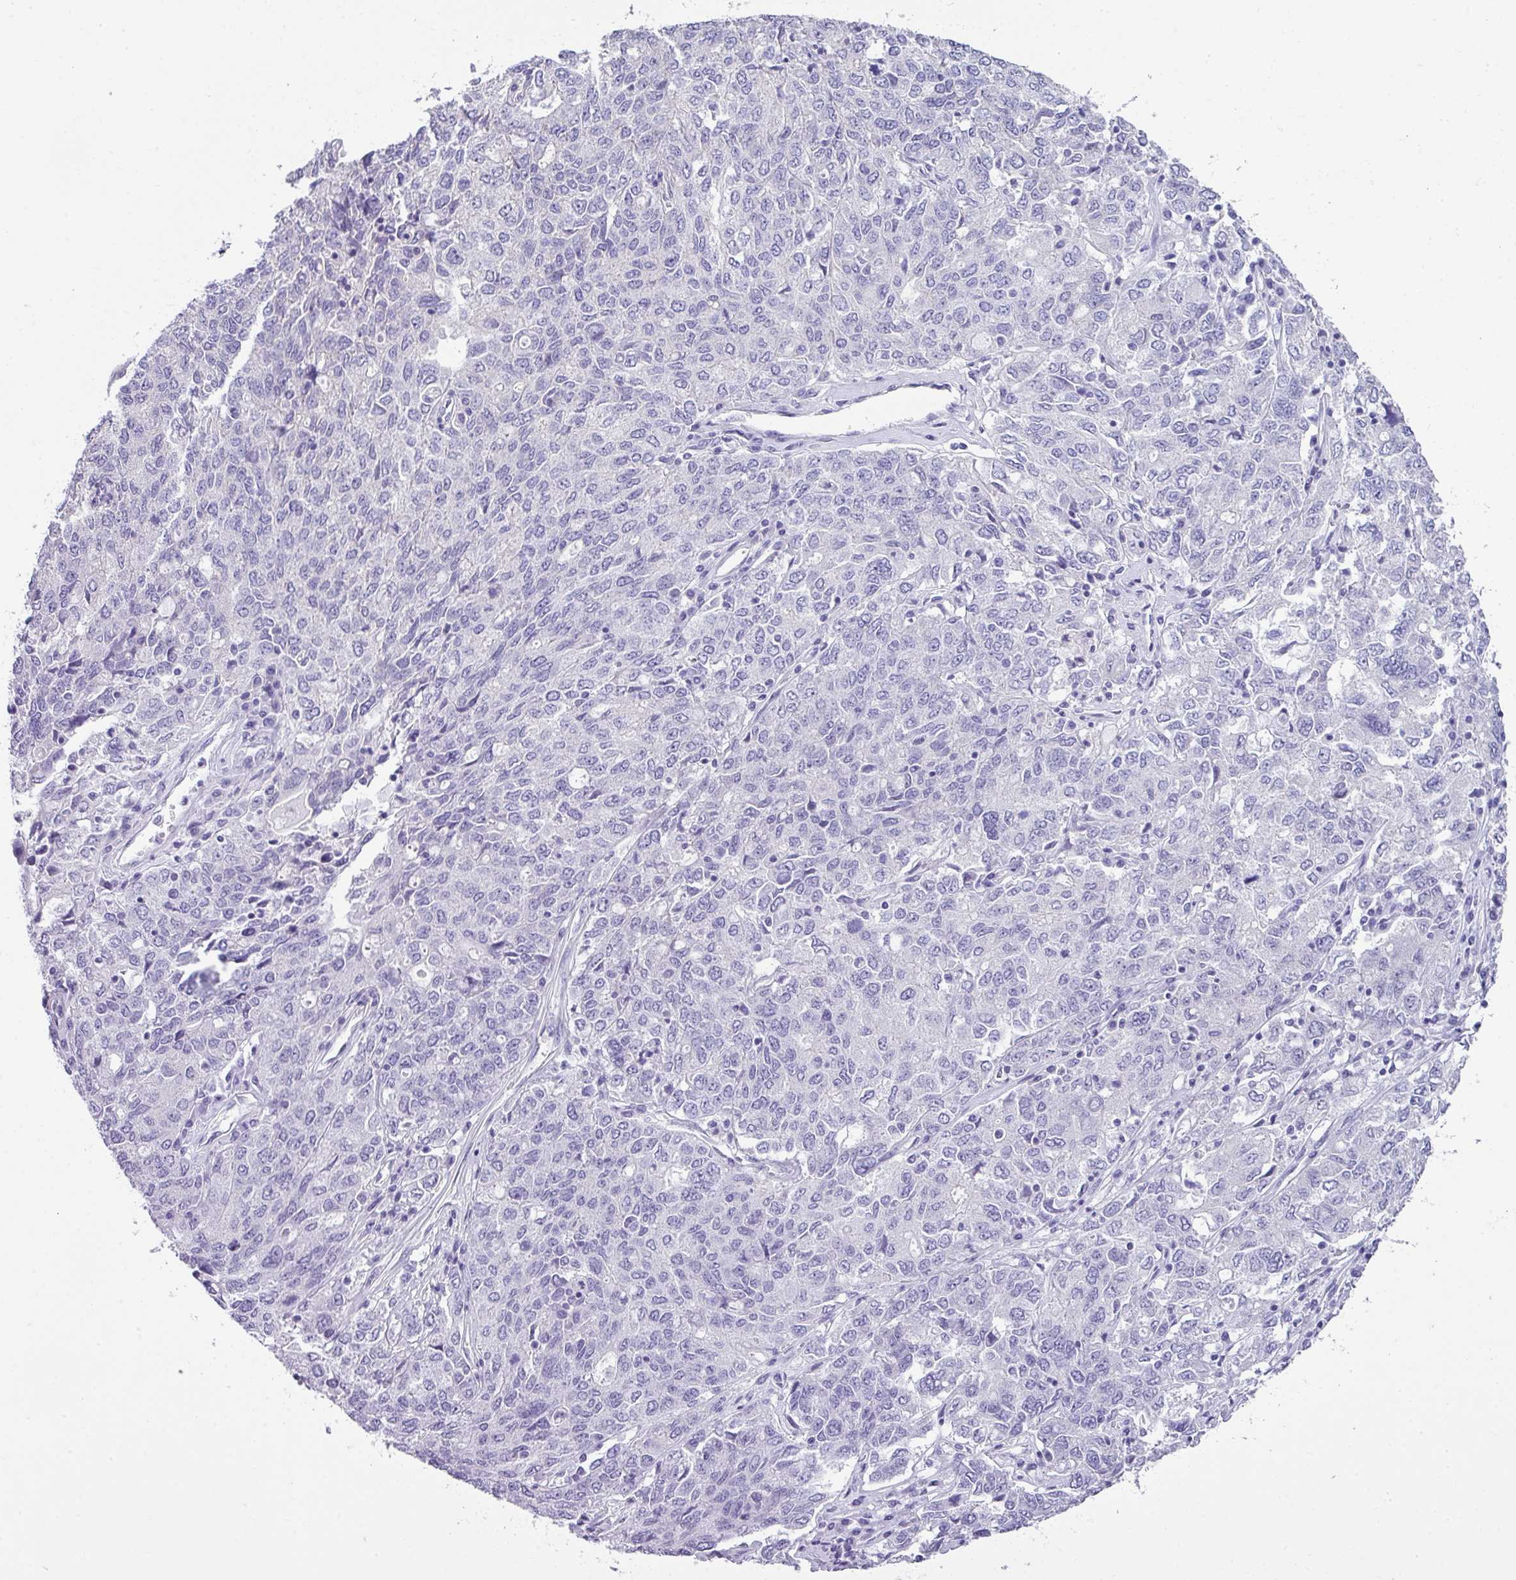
{"staining": {"intensity": "negative", "quantity": "none", "location": "none"}, "tissue": "ovarian cancer", "cell_type": "Tumor cells", "image_type": "cancer", "snomed": [{"axis": "morphology", "description": "Carcinoma, endometroid"}, {"axis": "topography", "description": "Ovary"}], "caption": "This photomicrograph is of endometroid carcinoma (ovarian) stained with IHC to label a protein in brown with the nuclei are counter-stained blue. There is no staining in tumor cells. (DAB (3,3'-diaminobenzidine) IHC visualized using brightfield microscopy, high magnification).", "gene": "PALS2", "patient": {"sex": "female", "age": 62}}